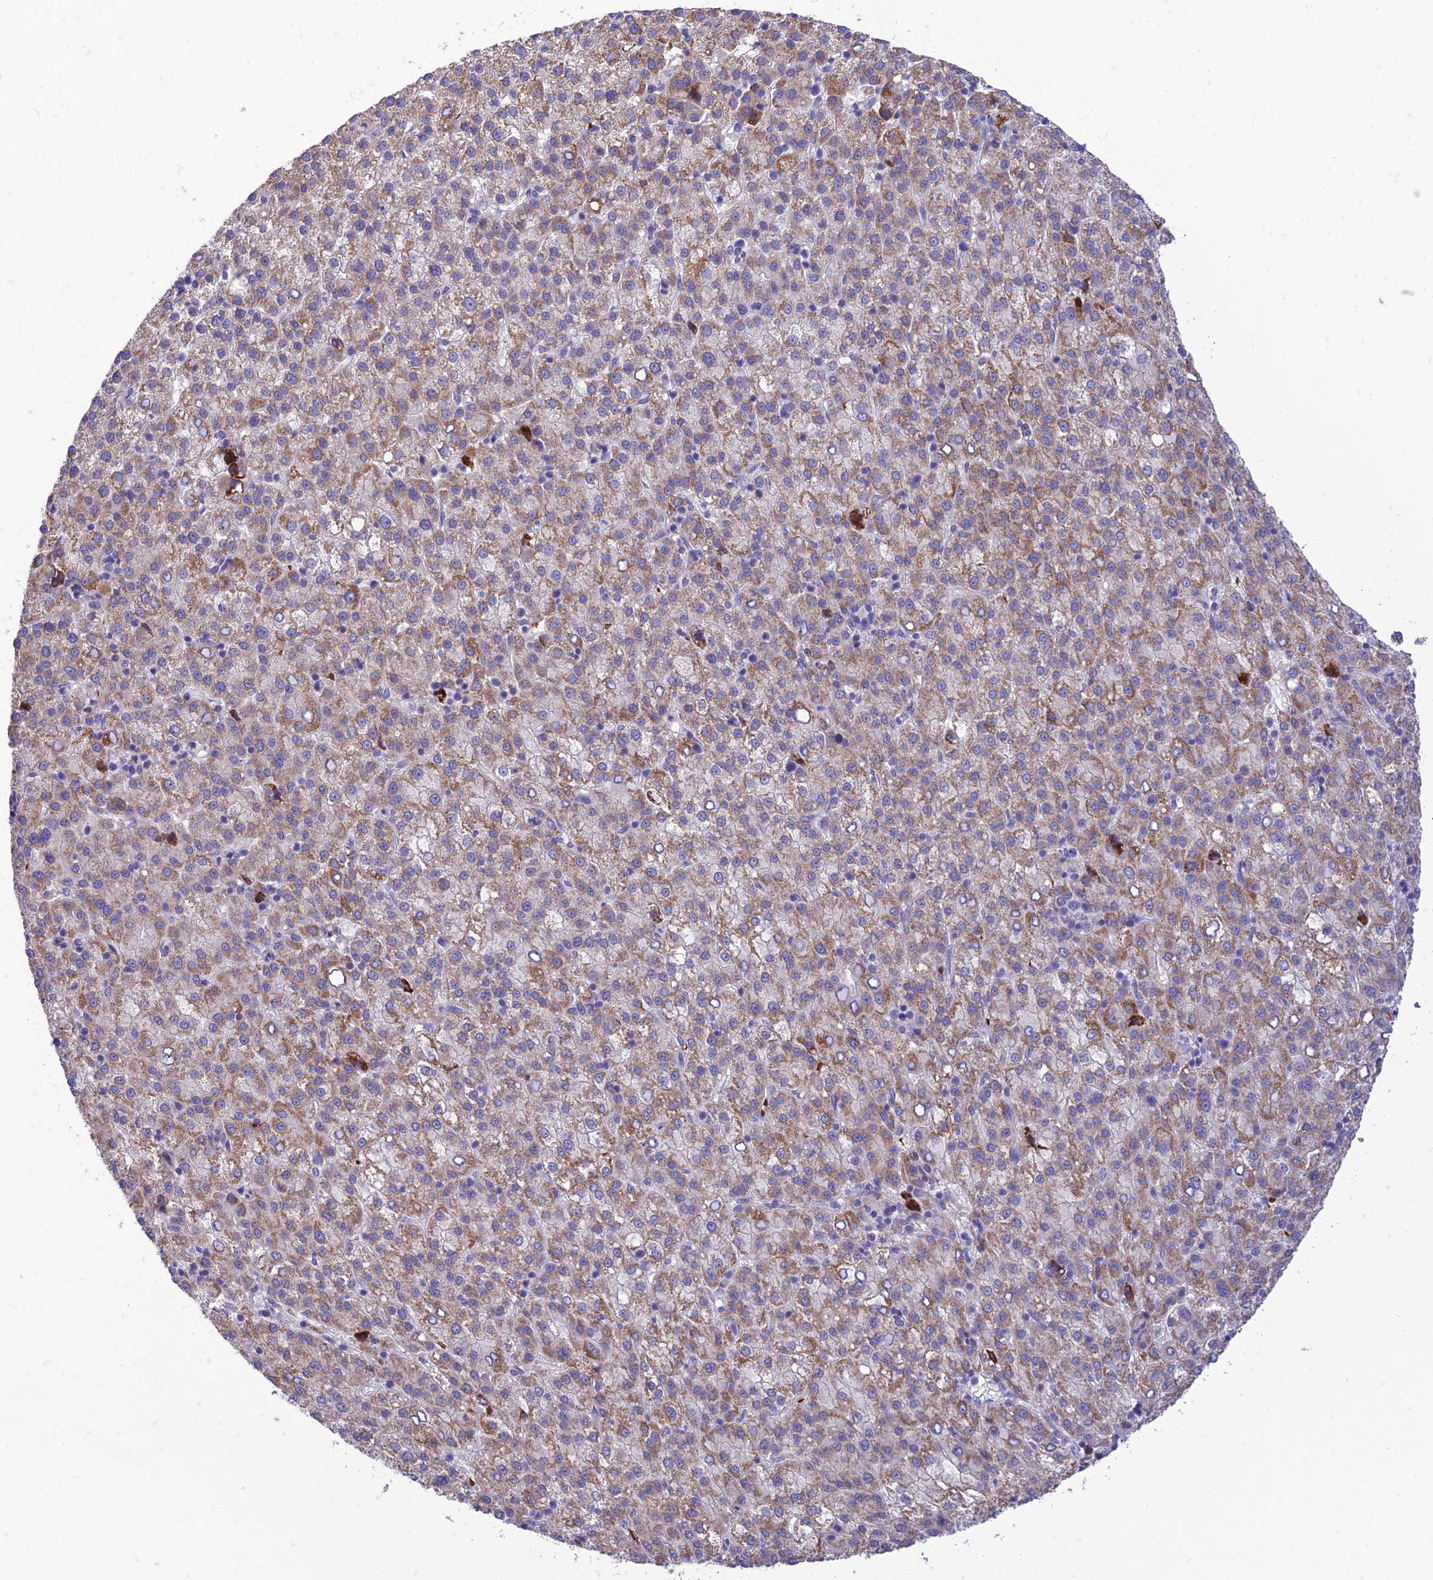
{"staining": {"intensity": "moderate", "quantity": "25%-75%", "location": "cytoplasmic/membranous"}, "tissue": "liver cancer", "cell_type": "Tumor cells", "image_type": "cancer", "snomed": [{"axis": "morphology", "description": "Carcinoma, Hepatocellular, NOS"}, {"axis": "topography", "description": "Liver"}], "caption": "A high-resolution image shows immunohistochemistry staining of hepatocellular carcinoma (liver), which shows moderate cytoplasmic/membranous expression in approximately 25%-75% of tumor cells.", "gene": "SEL1L3", "patient": {"sex": "female", "age": 58}}